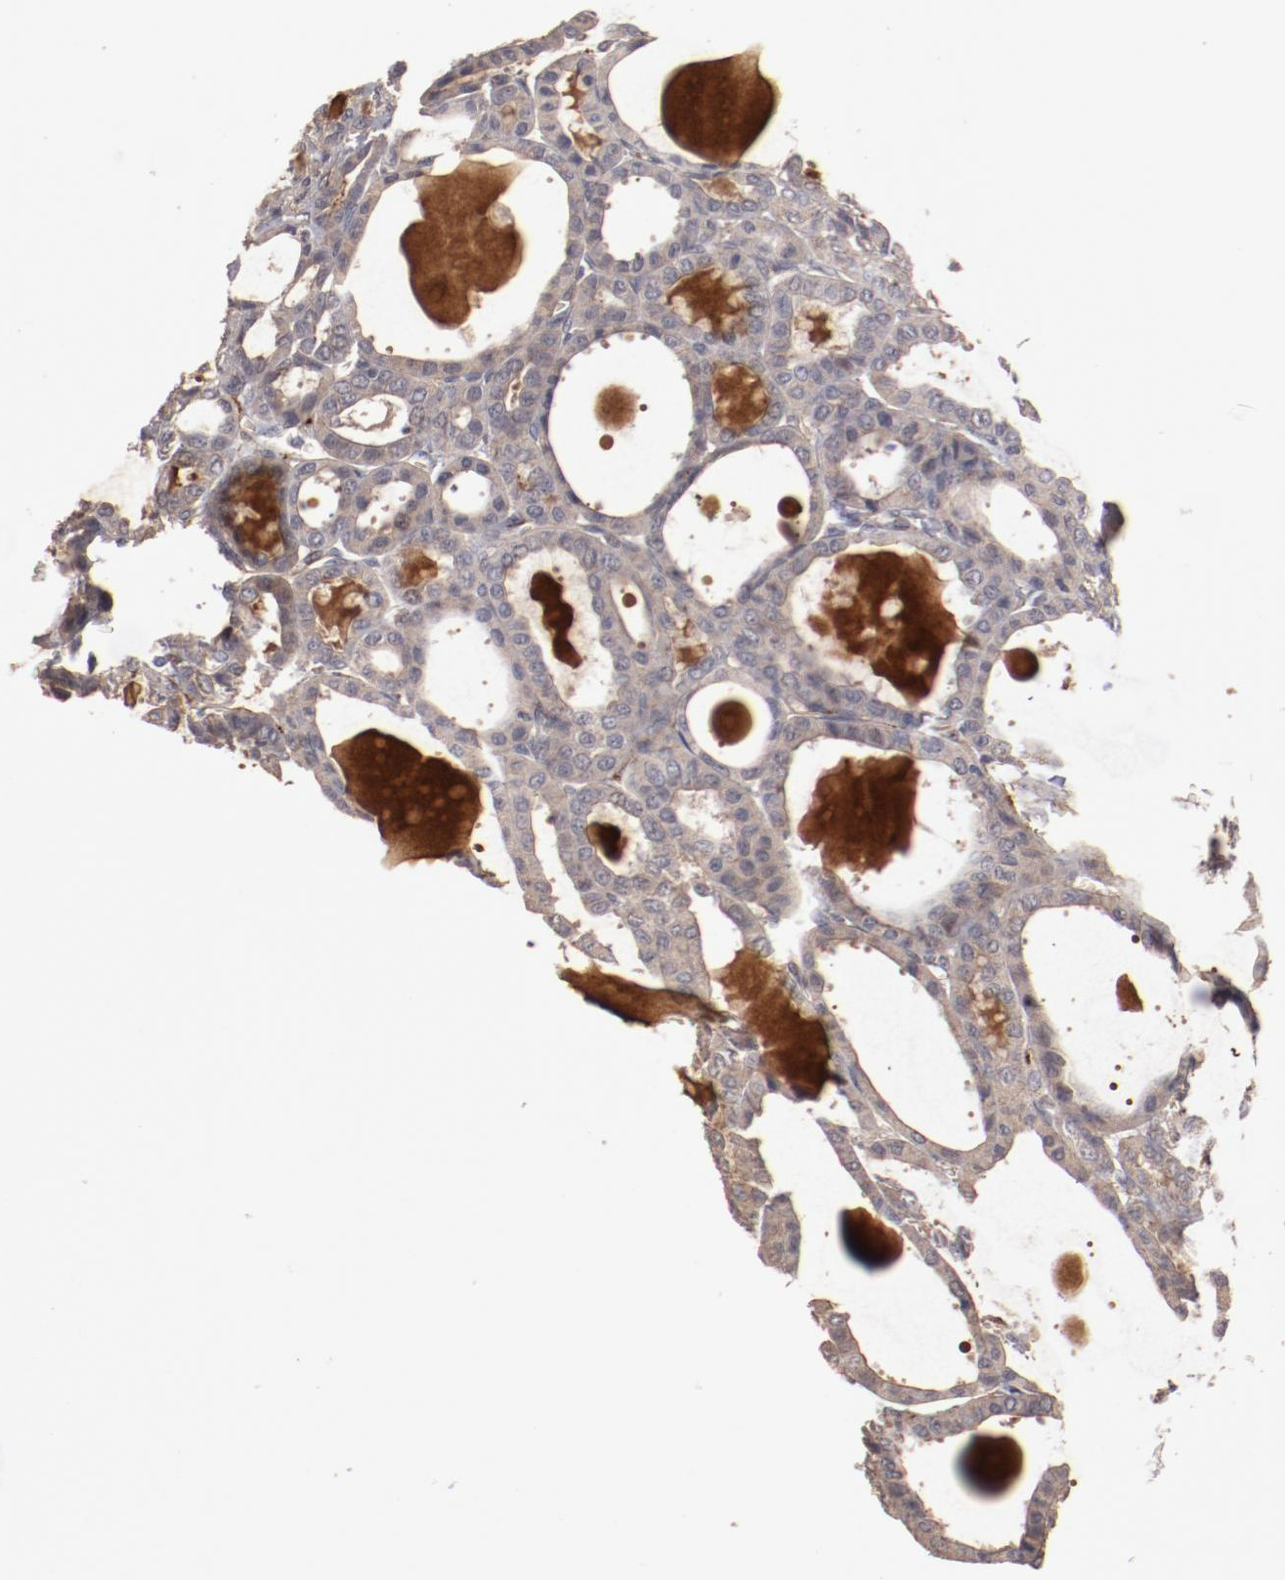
{"staining": {"intensity": "moderate", "quantity": ">75%", "location": "cytoplasmic/membranous"}, "tissue": "thyroid cancer", "cell_type": "Tumor cells", "image_type": "cancer", "snomed": [{"axis": "morphology", "description": "Carcinoma, NOS"}, {"axis": "topography", "description": "Thyroid gland"}], "caption": "This image displays thyroid cancer (carcinoma) stained with immunohistochemistry (IHC) to label a protein in brown. The cytoplasmic/membranous of tumor cells show moderate positivity for the protein. Nuclei are counter-stained blue.", "gene": "DIPK2B", "patient": {"sex": "female", "age": 91}}